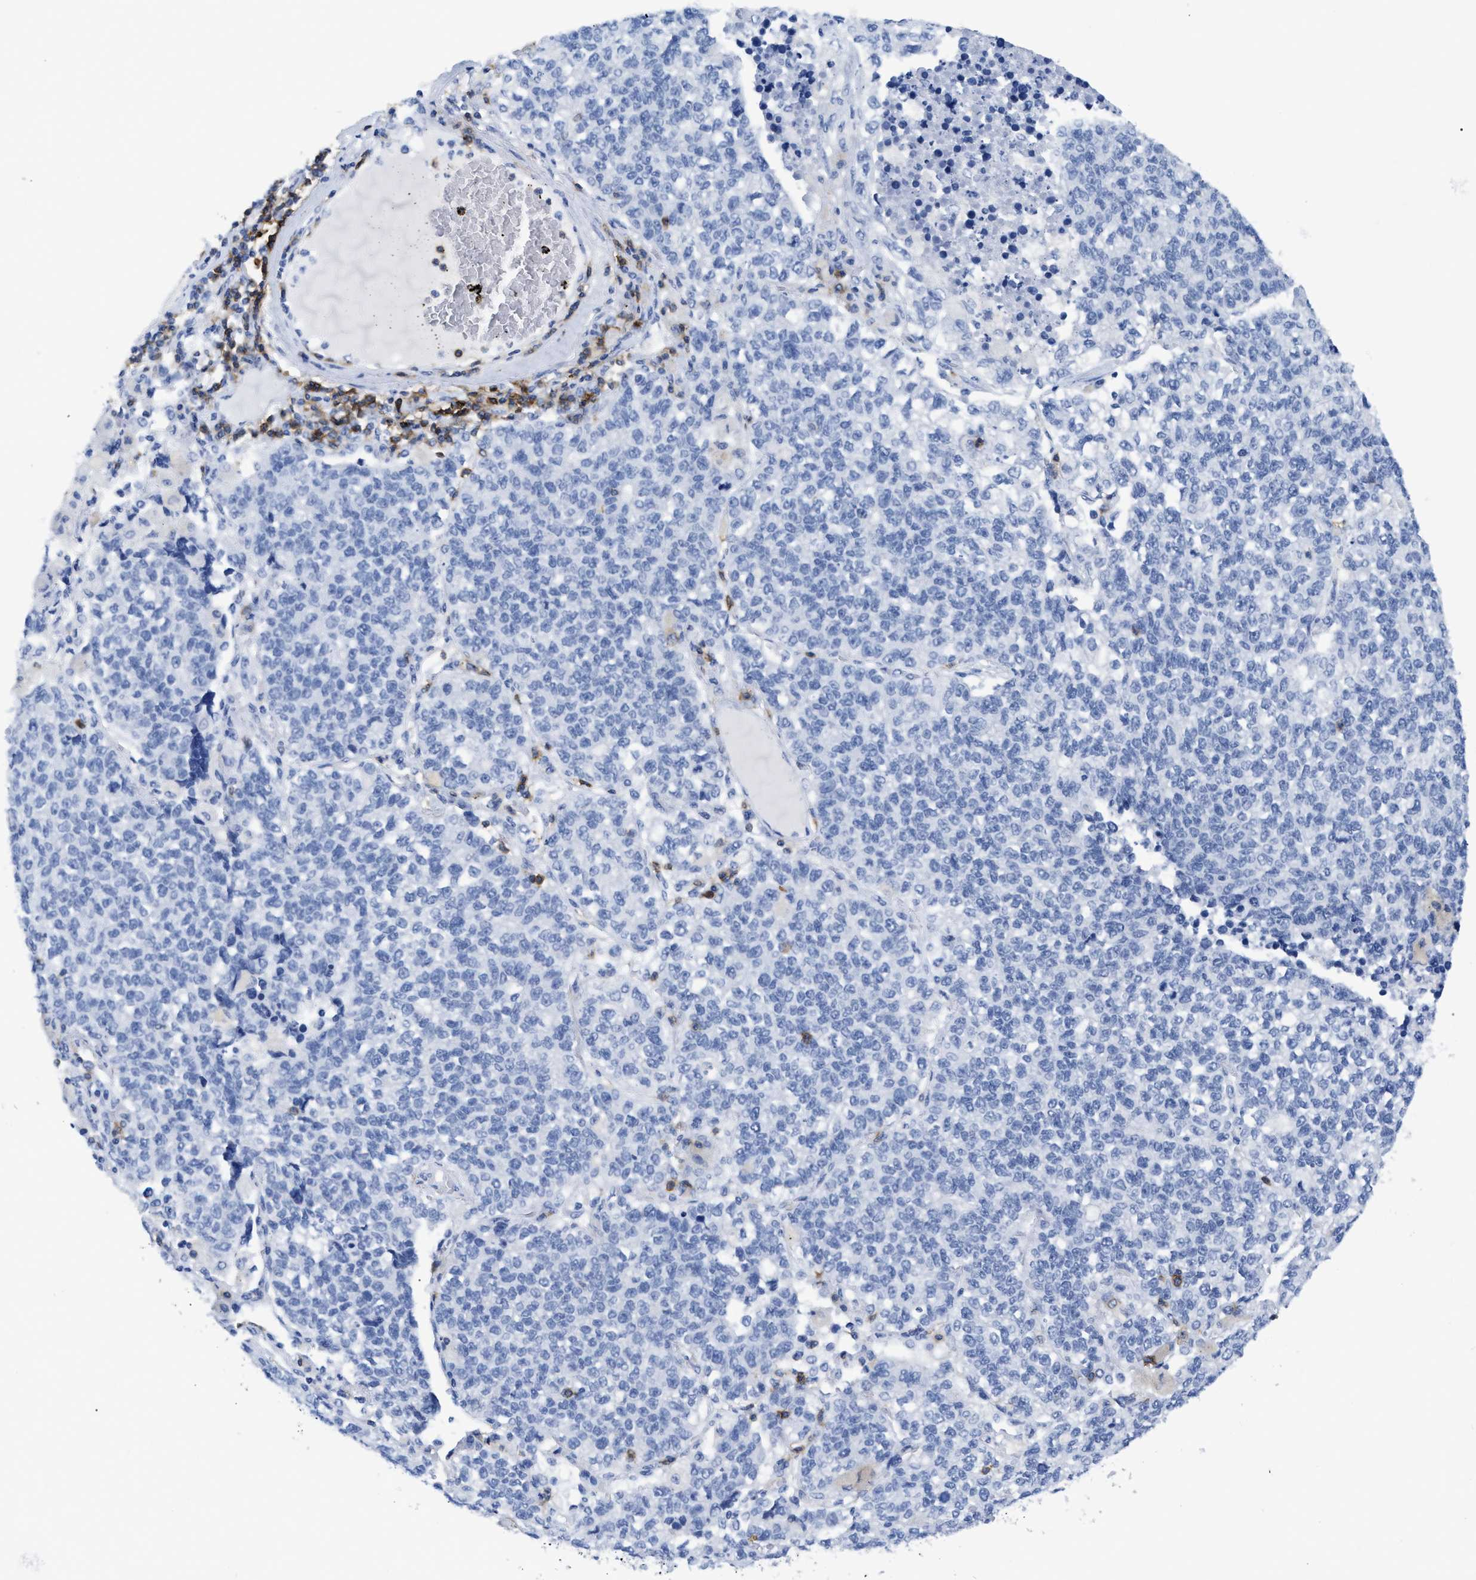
{"staining": {"intensity": "negative", "quantity": "none", "location": "none"}, "tissue": "lung cancer", "cell_type": "Tumor cells", "image_type": "cancer", "snomed": [{"axis": "morphology", "description": "Adenocarcinoma, NOS"}, {"axis": "topography", "description": "Lung"}], "caption": "IHC micrograph of lung cancer (adenocarcinoma) stained for a protein (brown), which displays no positivity in tumor cells. Brightfield microscopy of immunohistochemistry stained with DAB (brown) and hematoxylin (blue), captured at high magnification.", "gene": "CD5", "patient": {"sex": "male", "age": 49}}